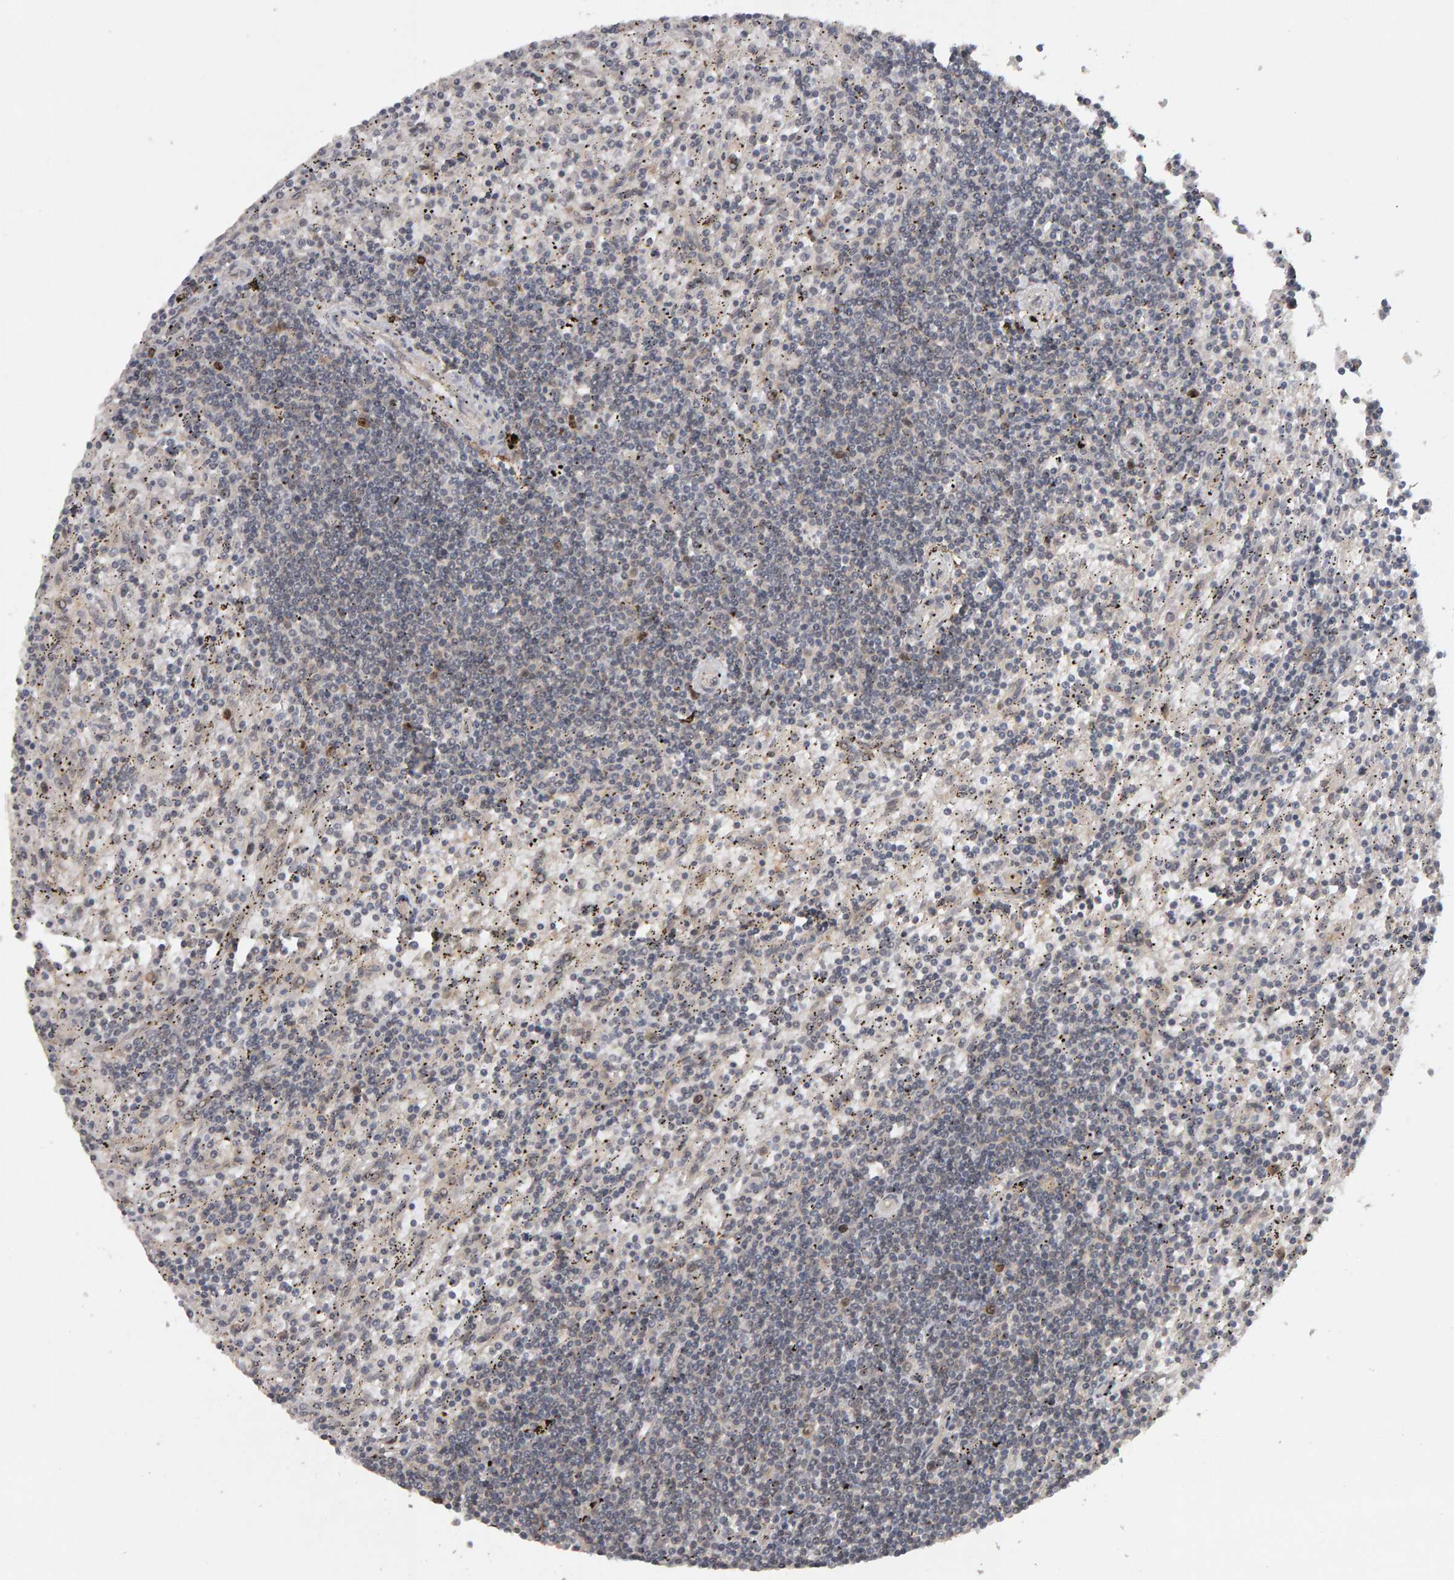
{"staining": {"intensity": "weak", "quantity": "<25%", "location": "nuclear"}, "tissue": "lymphoma", "cell_type": "Tumor cells", "image_type": "cancer", "snomed": [{"axis": "morphology", "description": "Malignant lymphoma, non-Hodgkin's type, Low grade"}, {"axis": "topography", "description": "Spleen"}], "caption": "This is an immunohistochemistry (IHC) image of human lymphoma. There is no staining in tumor cells.", "gene": "CDCA5", "patient": {"sex": "male", "age": 76}}